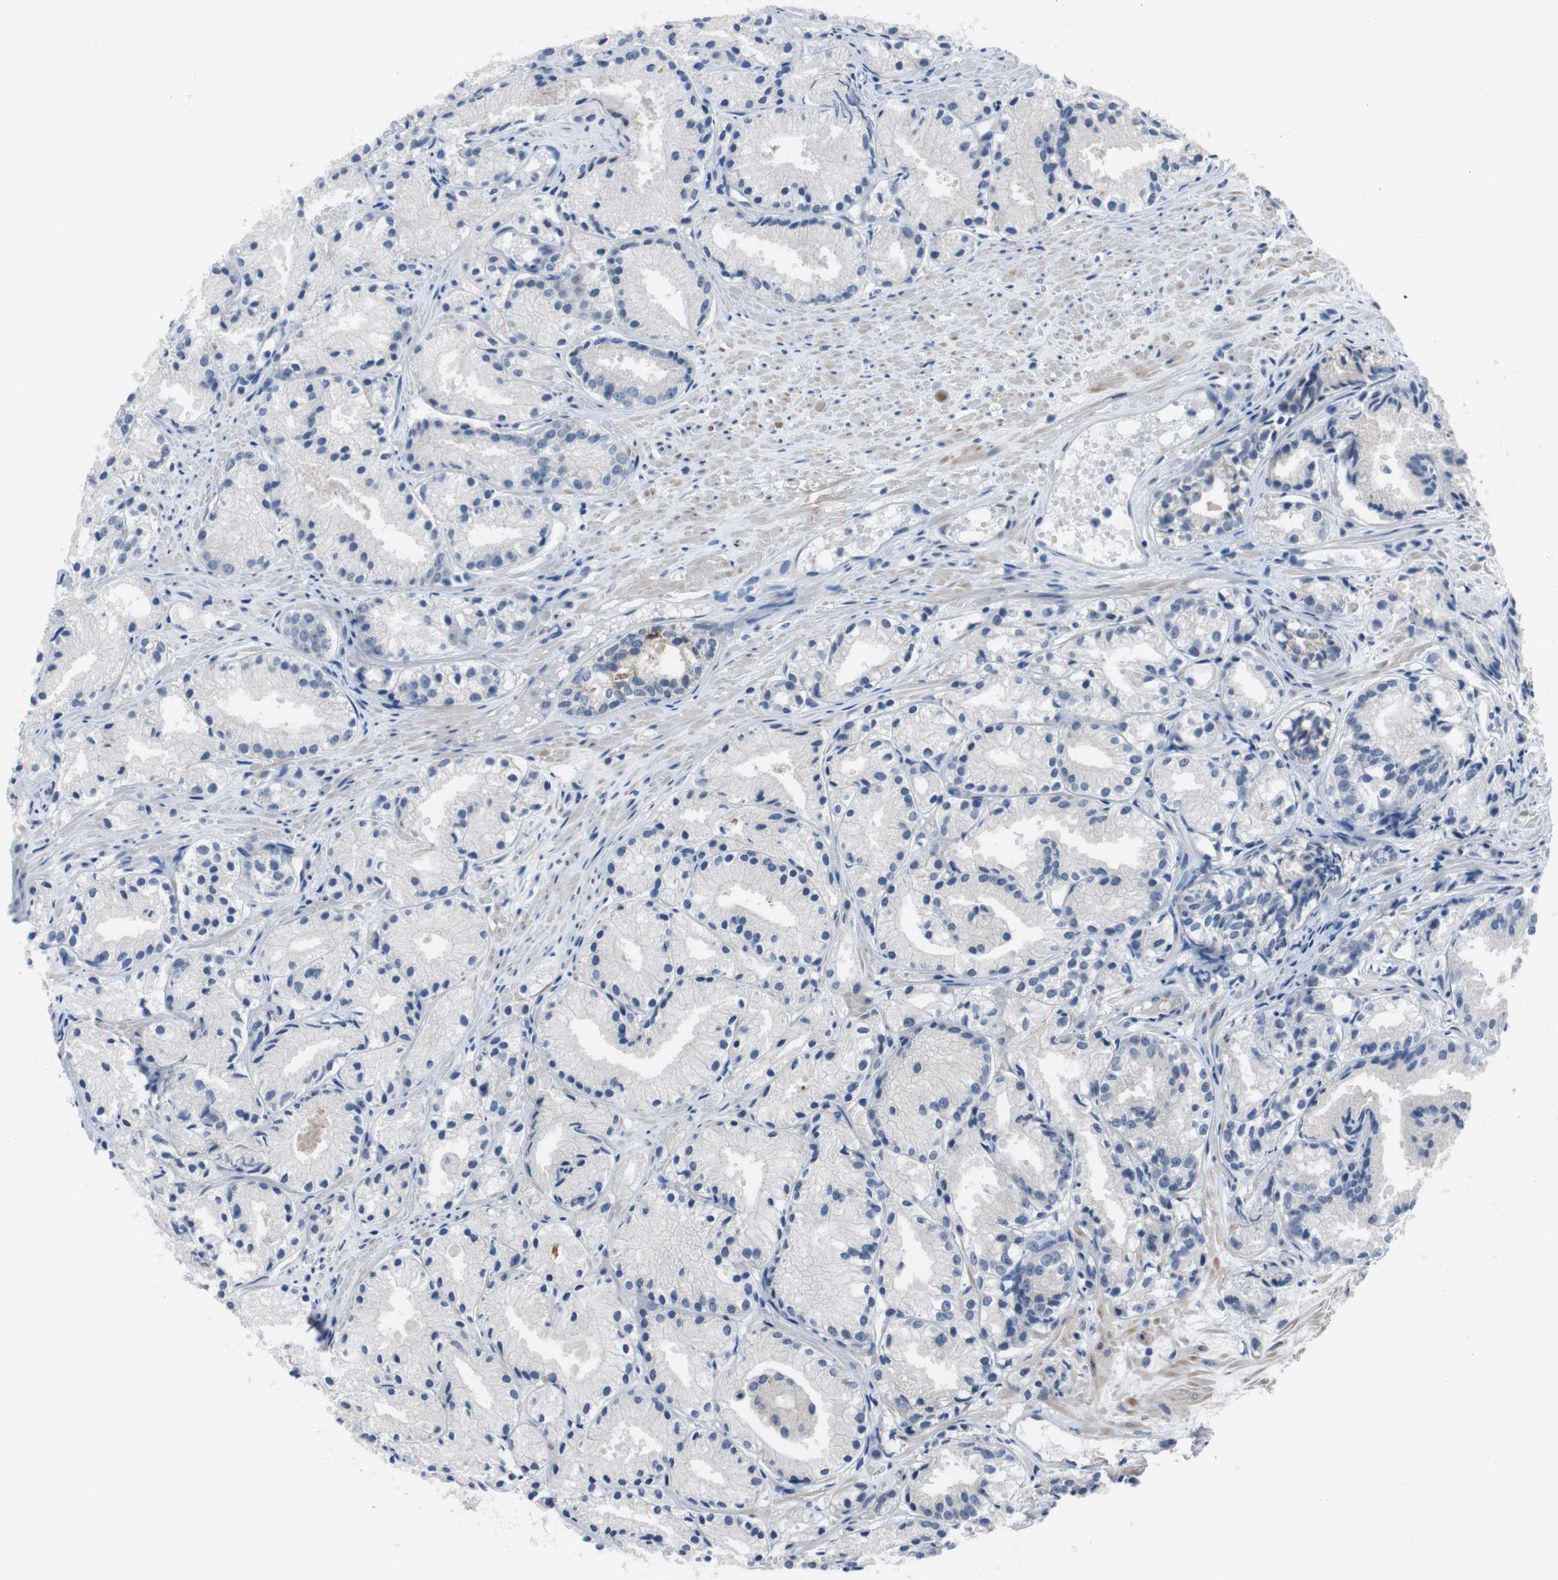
{"staining": {"intensity": "negative", "quantity": "none", "location": "none"}, "tissue": "prostate cancer", "cell_type": "Tumor cells", "image_type": "cancer", "snomed": [{"axis": "morphology", "description": "Adenocarcinoma, Low grade"}, {"axis": "topography", "description": "Prostate"}], "caption": "Protein analysis of prostate adenocarcinoma (low-grade) exhibits no significant expression in tumor cells.", "gene": "CDH22", "patient": {"sex": "male", "age": 72}}